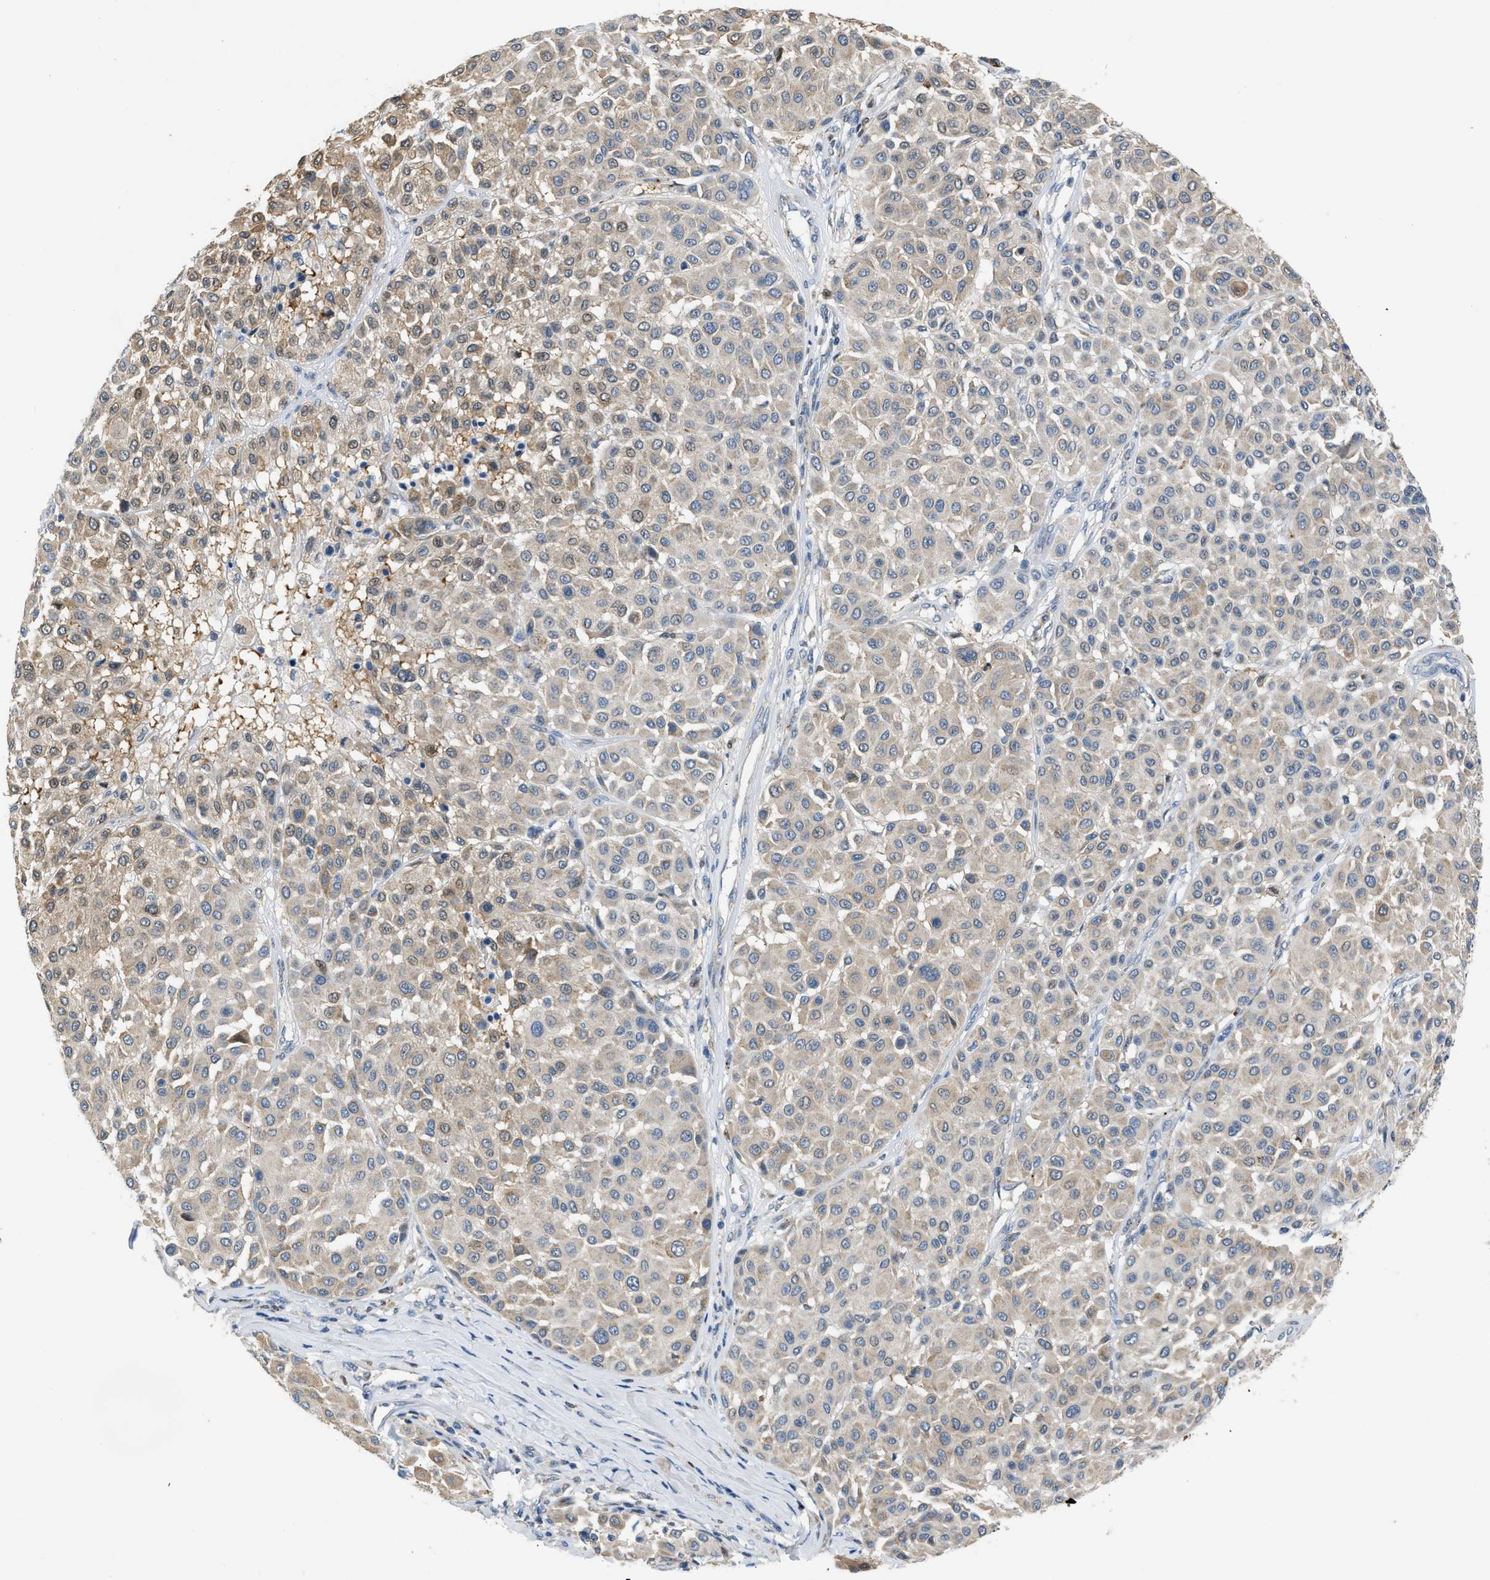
{"staining": {"intensity": "weak", "quantity": ">75%", "location": "cytoplasmic/membranous"}, "tissue": "melanoma", "cell_type": "Tumor cells", "image_type": "cancer", "snomed": [{"axis": "morphology", "description": "Malignant melanoma, Metastatic site"}, {"axis": "topography", "description": "Soft tissue"}], "caption": "Melanoma stained with a brown dye demonstrates weak cytoplasmic/membranous positive expression in about >75% of tumor cells.", "gene": "TOMM34", "patient": {"sex": "male", "age": 41}}